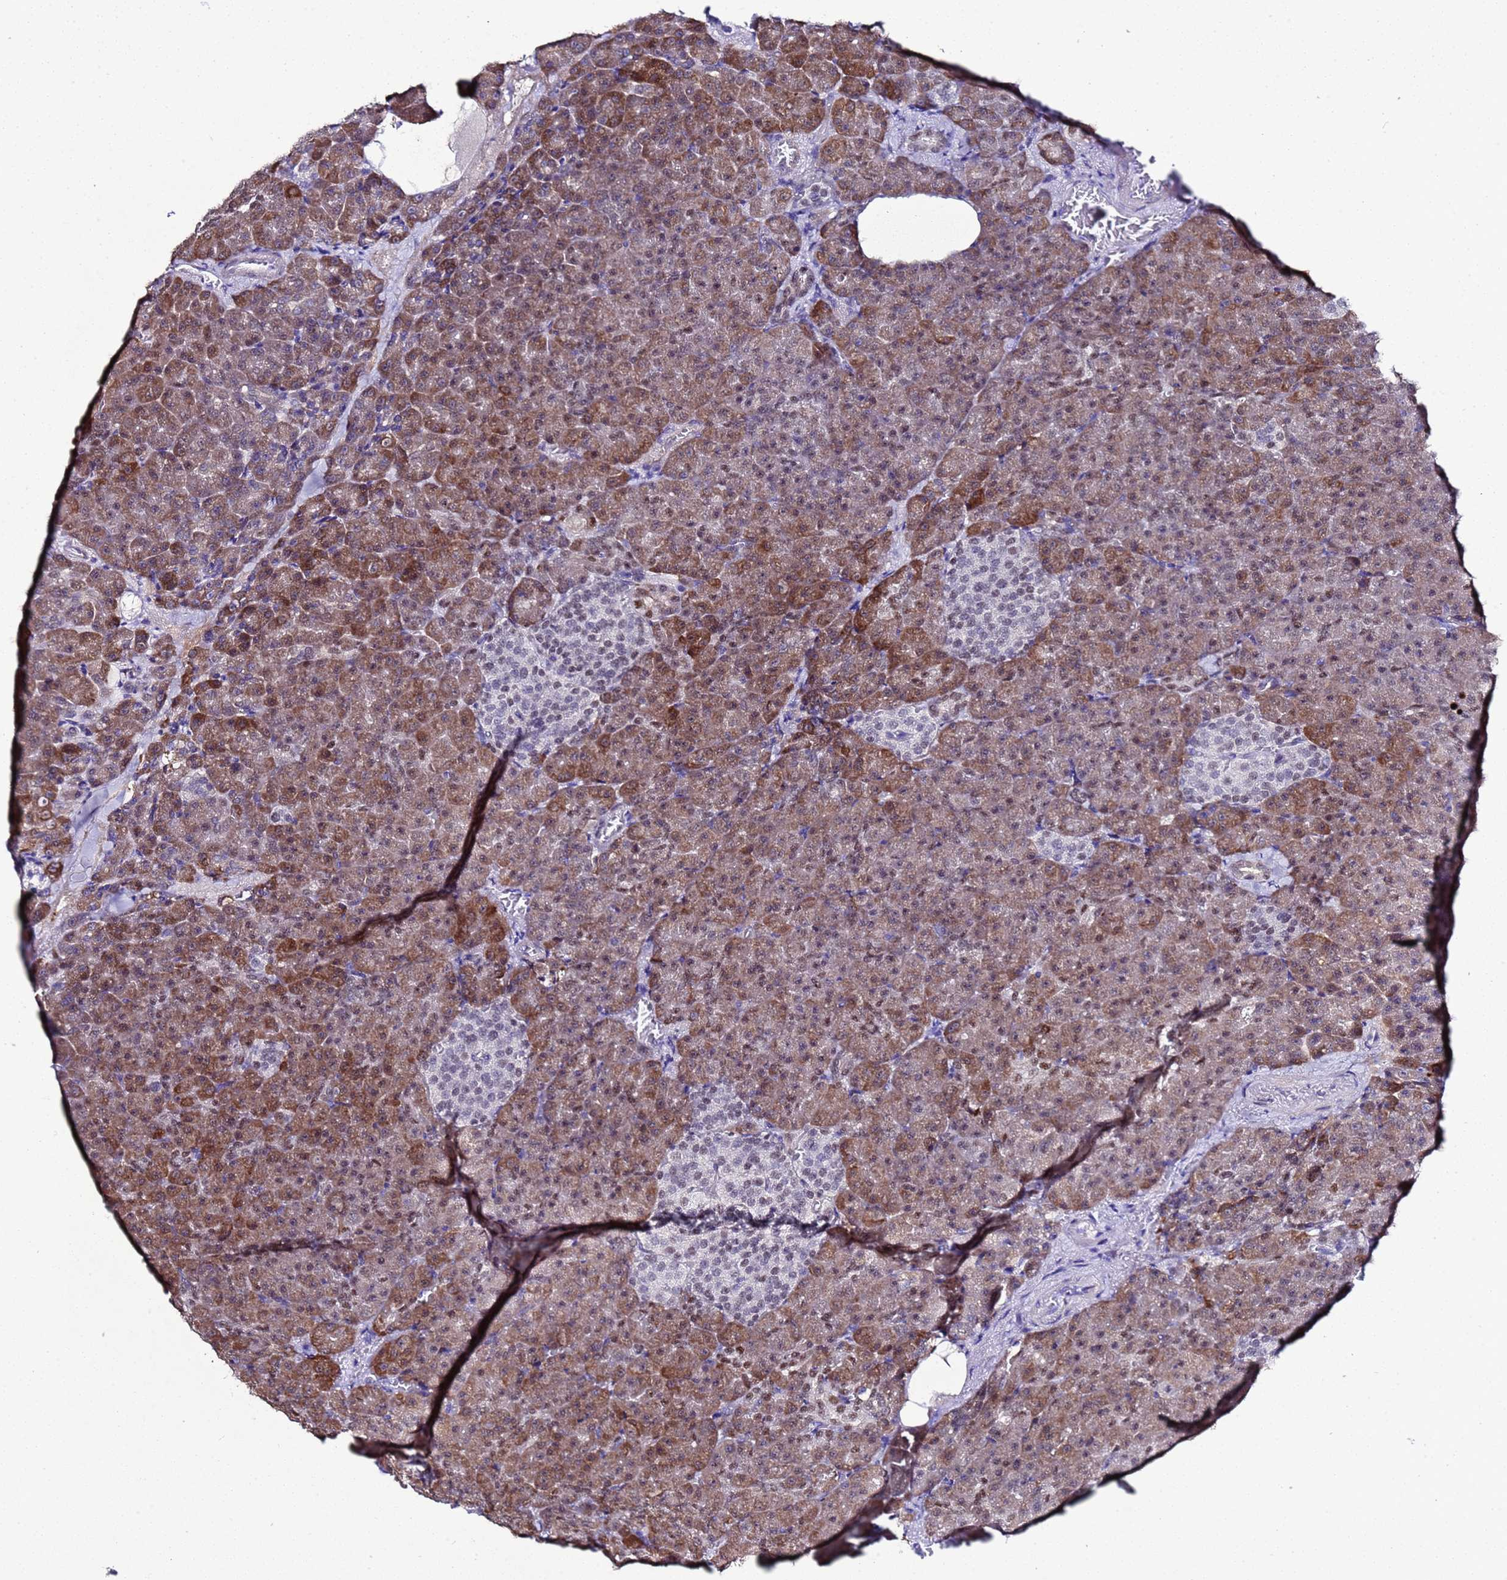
{"staining": {"intensity": "moderate", "quantity": ">75%", "location": "cytoplasmic/membranous,nuclear"}, "tissue": "pancreas", "cell_type": "Exocrine glandular cells", "image_type": "normal", "snomed": [{"axis": "morphology", "description": "Normal tissue, NOS"}, {"axis": "topography", "description": "Pancreas"}], "caption": "Immunohistochemical staining of benign pancreas shows moderate cytoplasmic/membranous,nuclear protein positivity in approximately >75% of exocrine glandular cells. Using DAB (3,3'-diaminobenzidine) (brown) and hematoxylin (blue) stains, captured at high magnification using brightfield microscopy.", "gene": "BCL7A", "patient": {"sex": "female", "age": 74}}